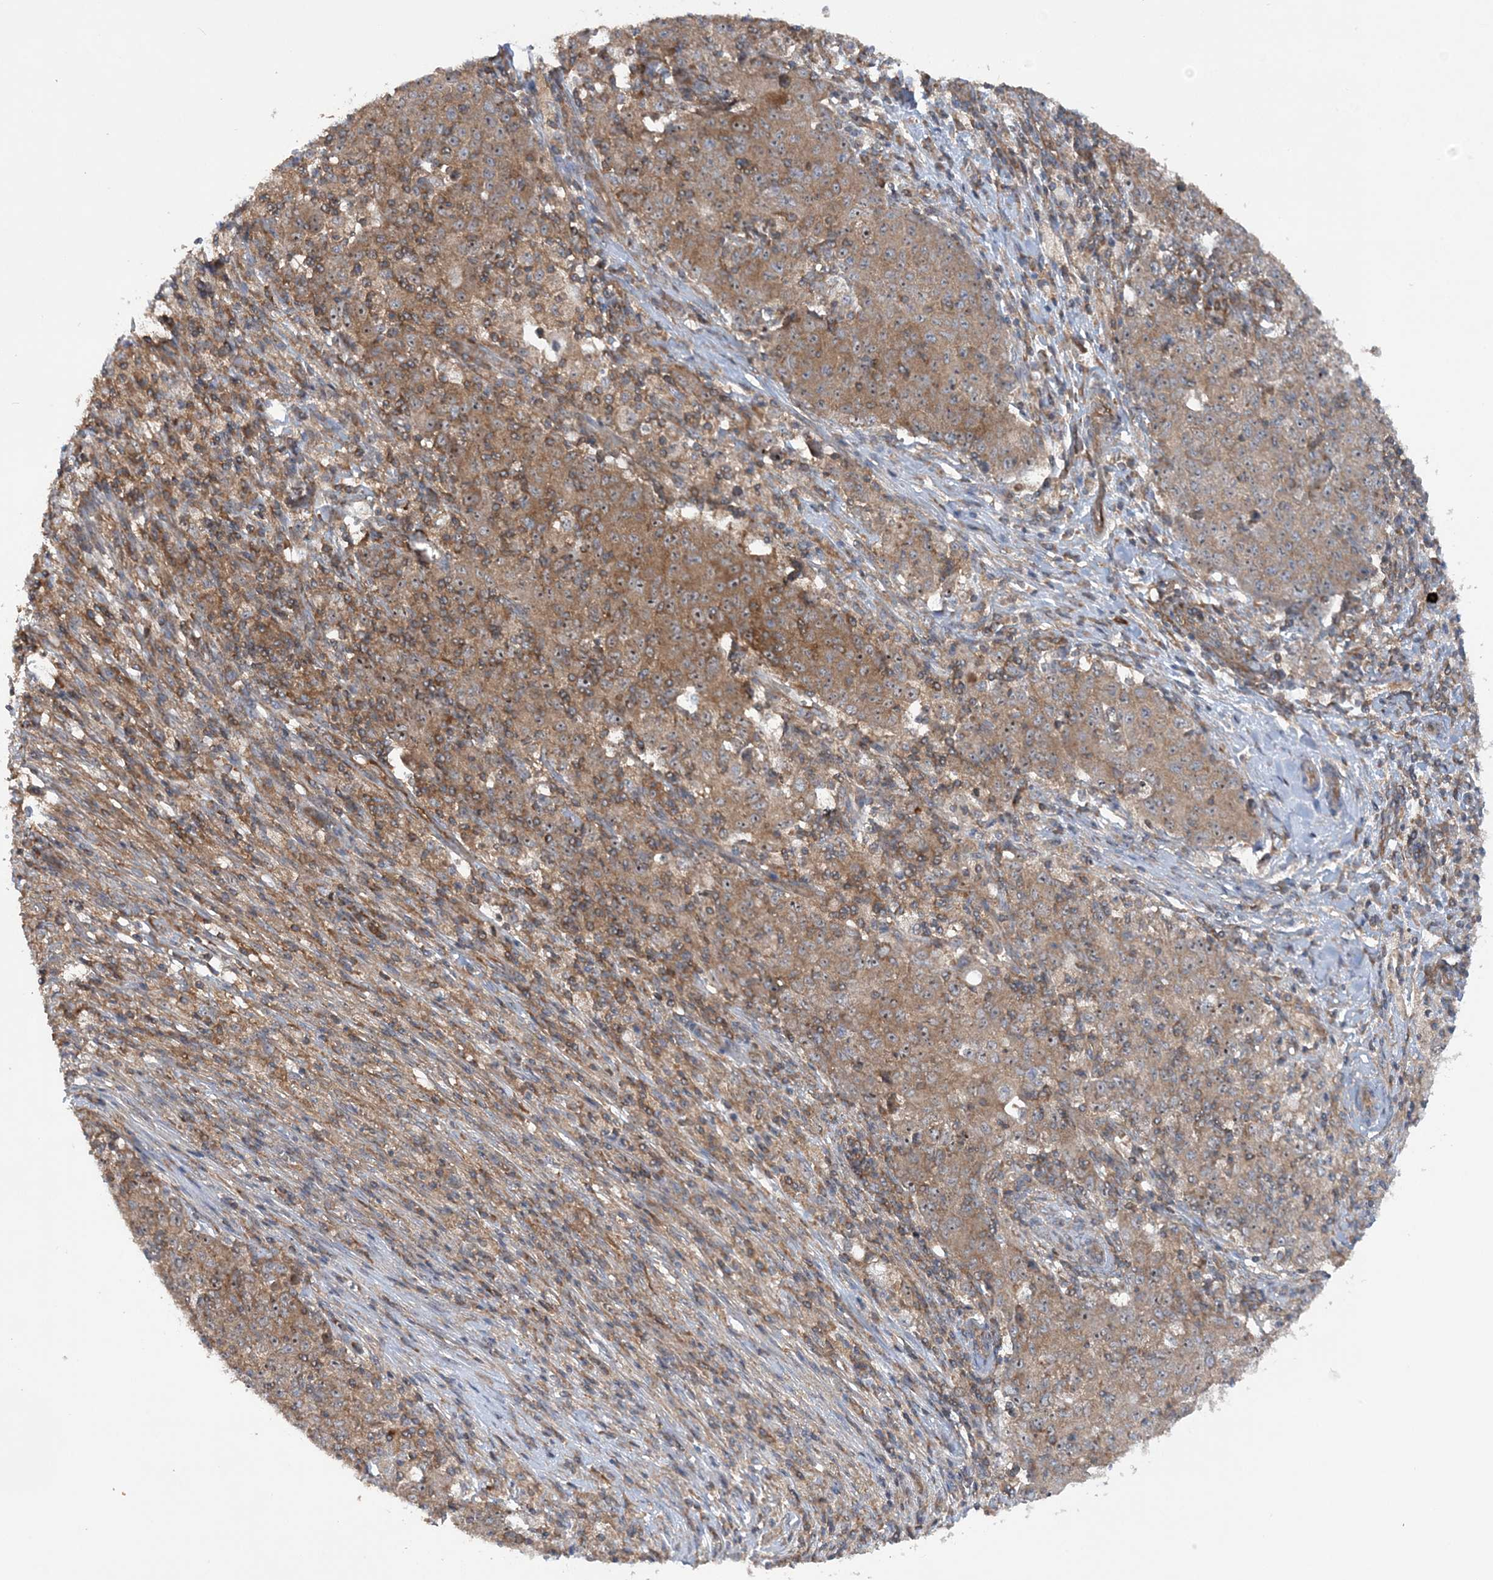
{"staining": {"intensity": "moderate", "quantity": ">75%", "location": "cytoplasmic/membranous"}, "tissue": "ovarian cancer", "cell_type": "Tumor cells", "image_type": "cancer", "snomed": [{"axis": "morphology", "description": "Carcinoma, endometroid"}, {"axis": "topography", "description": "Ovary"}], "caption": "Moderate cytoplasmic/membranous positivity for a protein is identified in approximately >75% of tumor cells of ovarian cancer using IHC.", "gene": "ACAP2", "patient": {"sex": "female", "age": 42}}